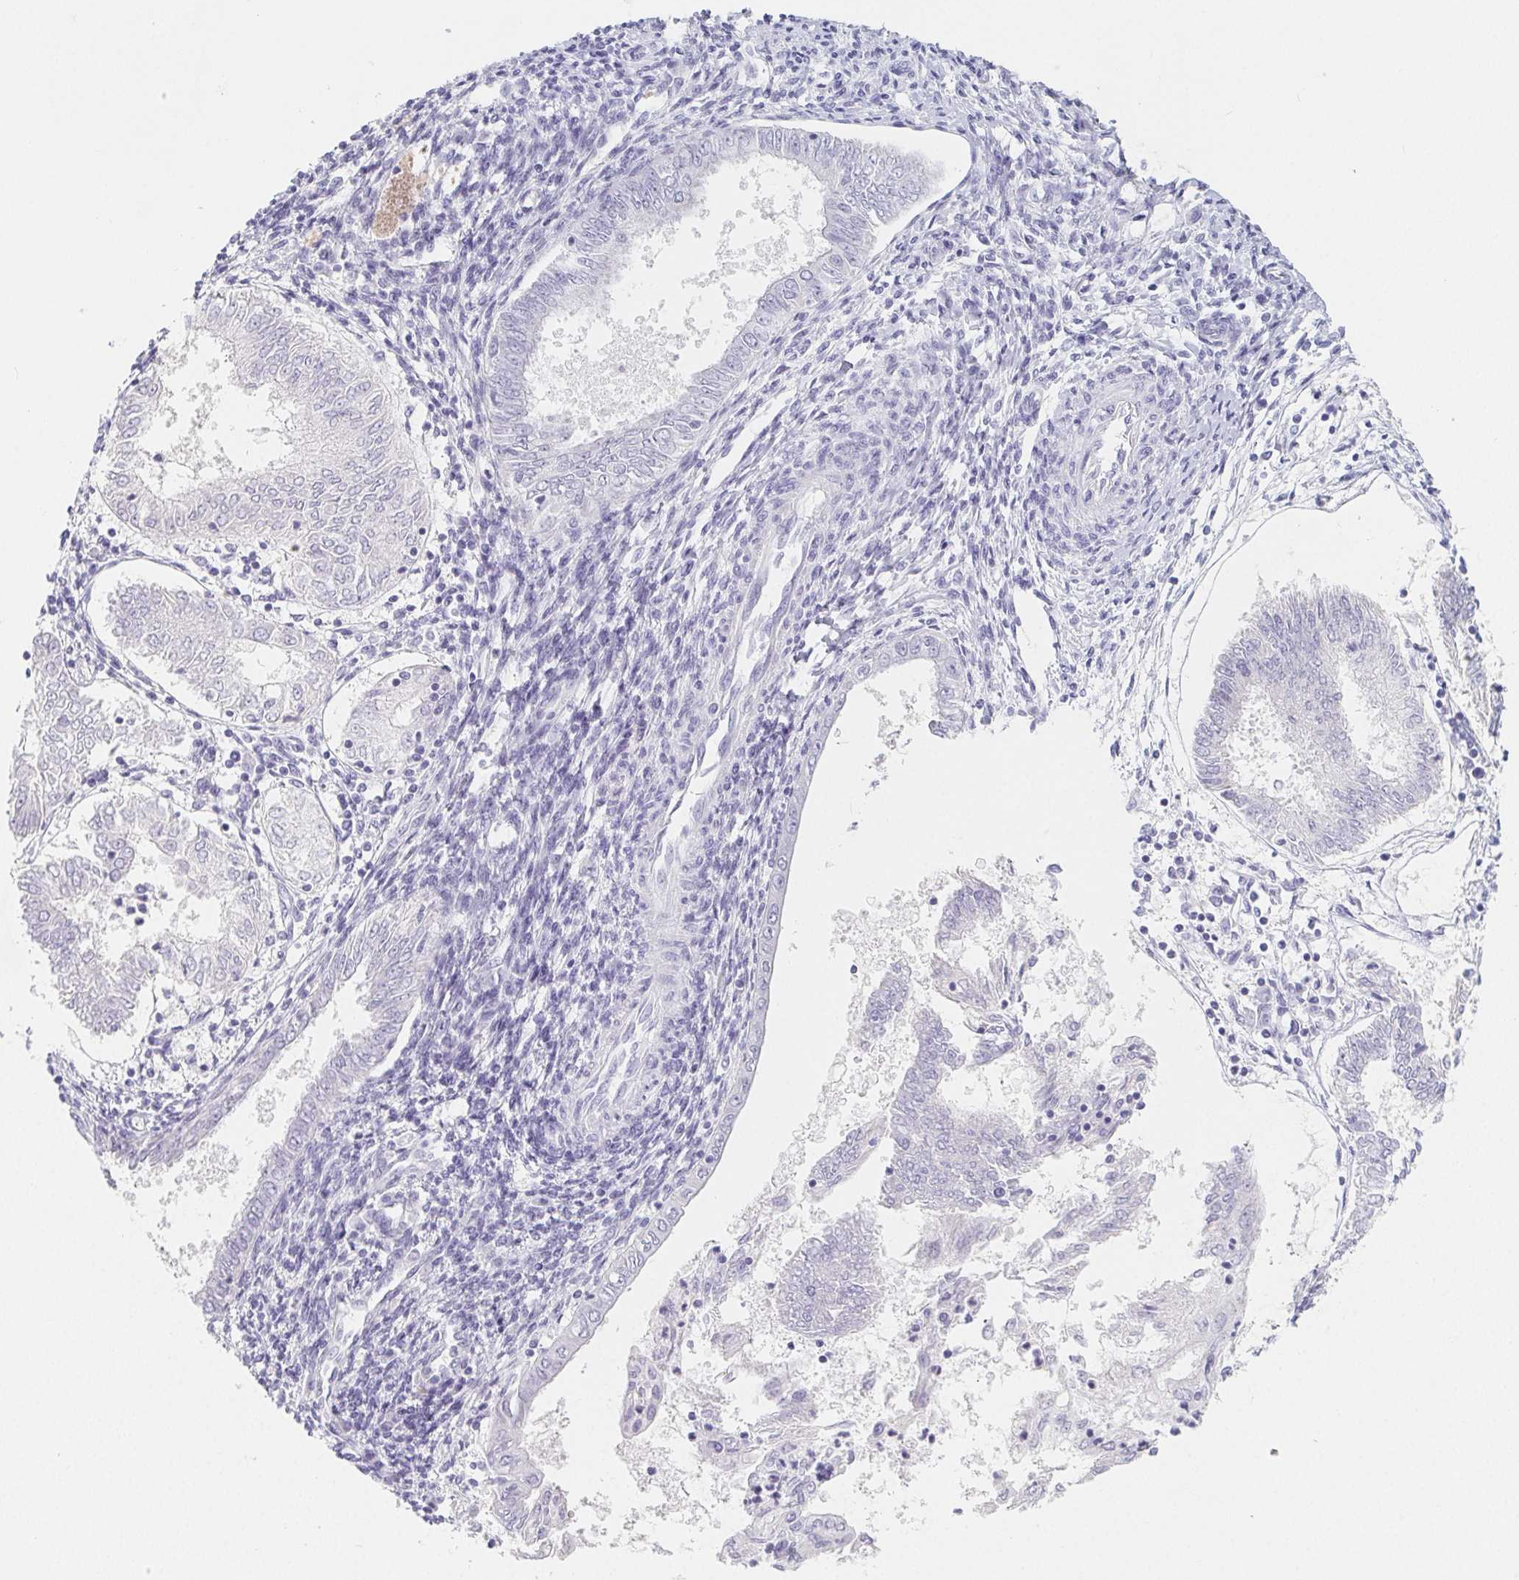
{"staining": {"intensity": "negative", "quantity": "none", "location": "none"}, "tissue": "endometrial cancer", "cell_type": "Tumor cells", "image_type": "cancer", "snomed": [{"axis": "morphology", "description": "Adenocarcinoma, NOS"}, {"axis": "topography", "description": "Endometrium"}], "caption": "DAB immunohistochemical staining of human endometrial cancer displays no significant expression in tumor cells. (DAB immunohistochemistry visualized using brightfield microscopy, high magnification).", "gene": "GLIPR1L1", "patient": {"sex": "female", "age": 68}}